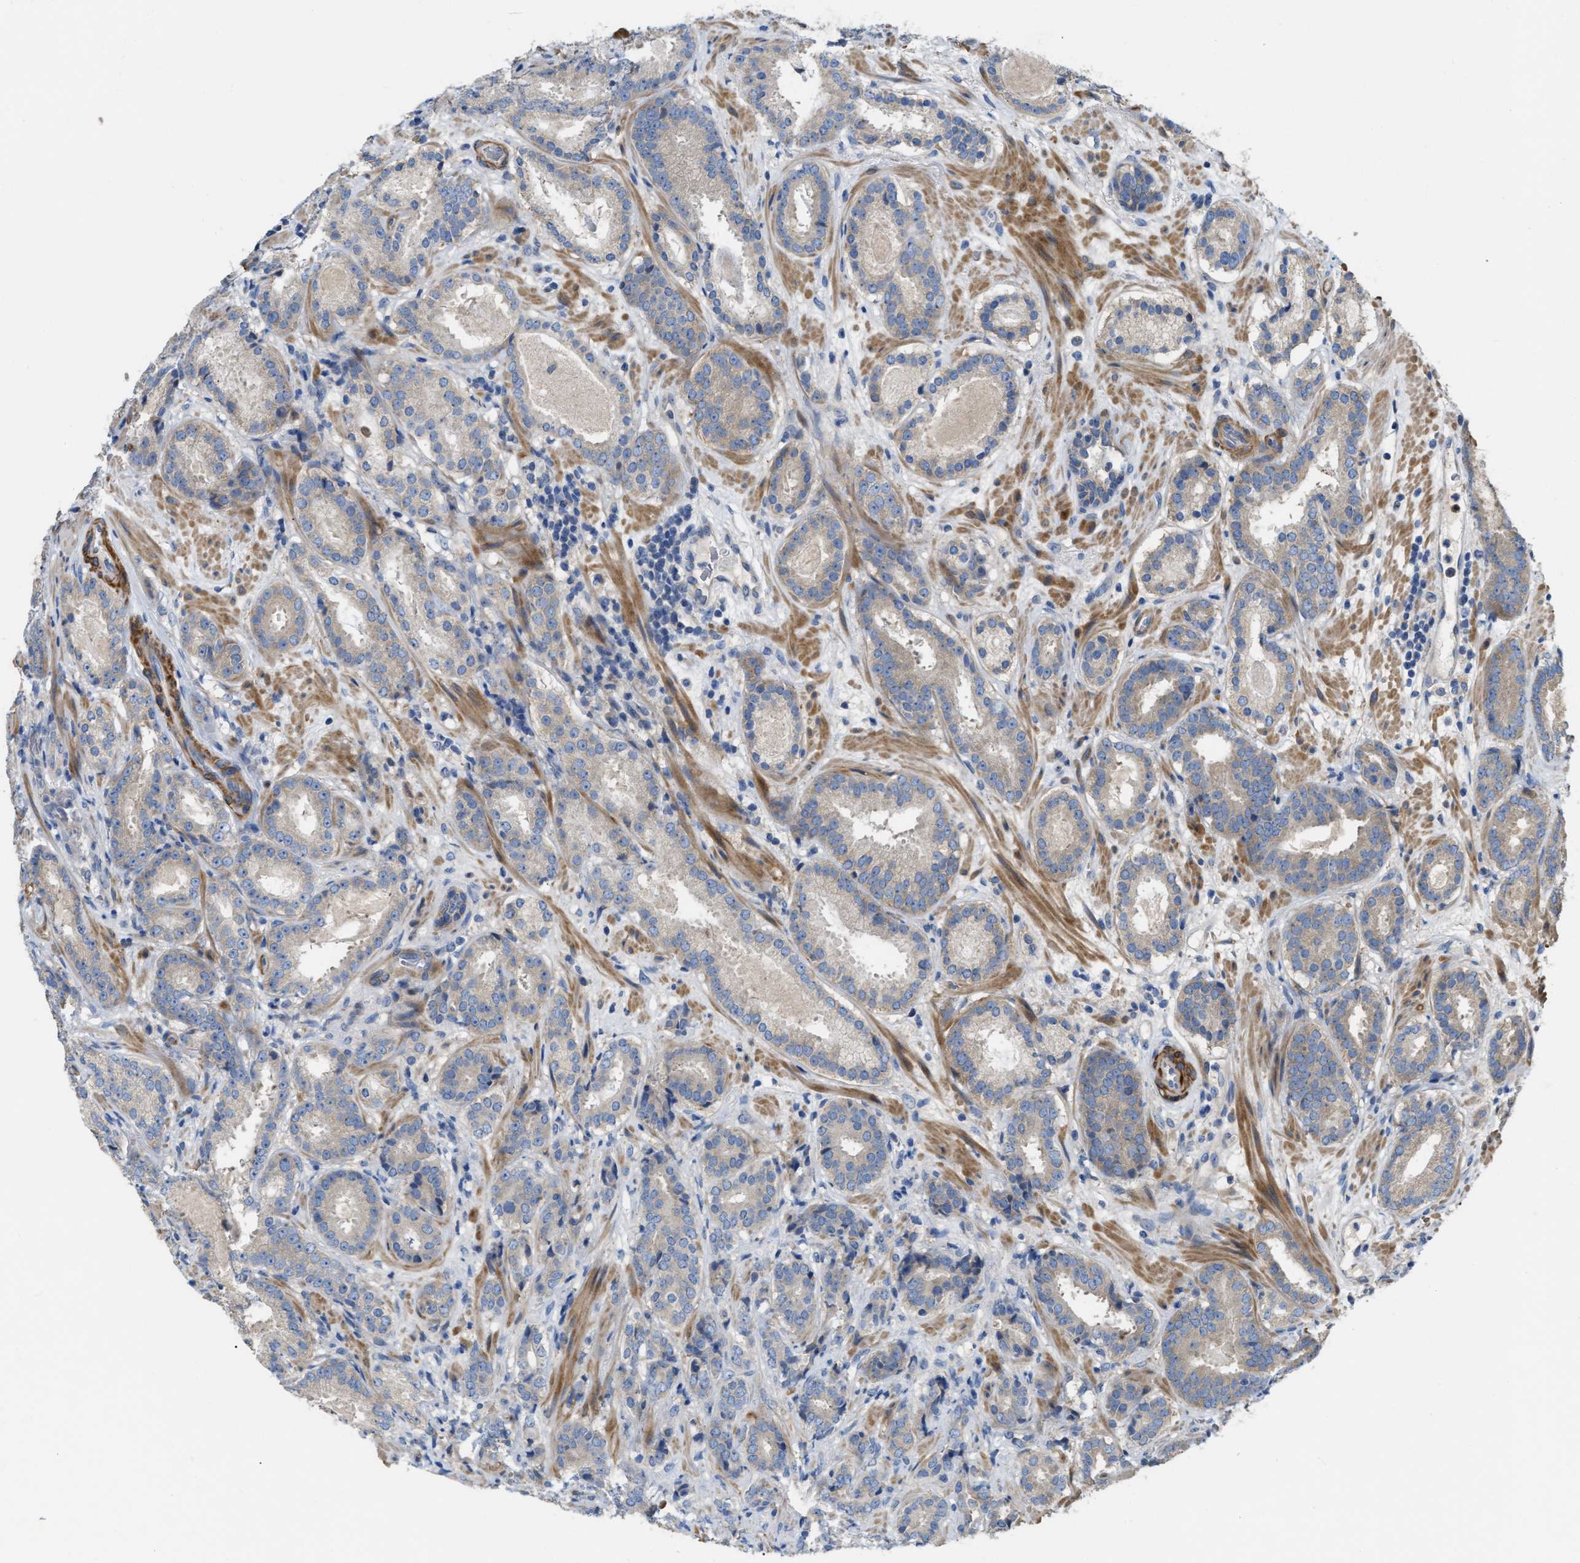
{"staining": {"intensity": "weak", "quantity": "<25%", "location": "cytoplasmic/membranous"}, "tissue": "prostate cancer", "cell_type": "Tumor cells", "image_type": "cancer", "snomed": [{"axis": "morphology", "description": "Adenocarcinoma, Low grade"}, {"axis": "topography", "description": "Prostate"}], "caption": "The photomicrograph shows no significant expression in tumor cells of prostate low-grade adenocarcinoma.", "gene": "DHX58", "patient": {"sex": "male", "age": 69}}